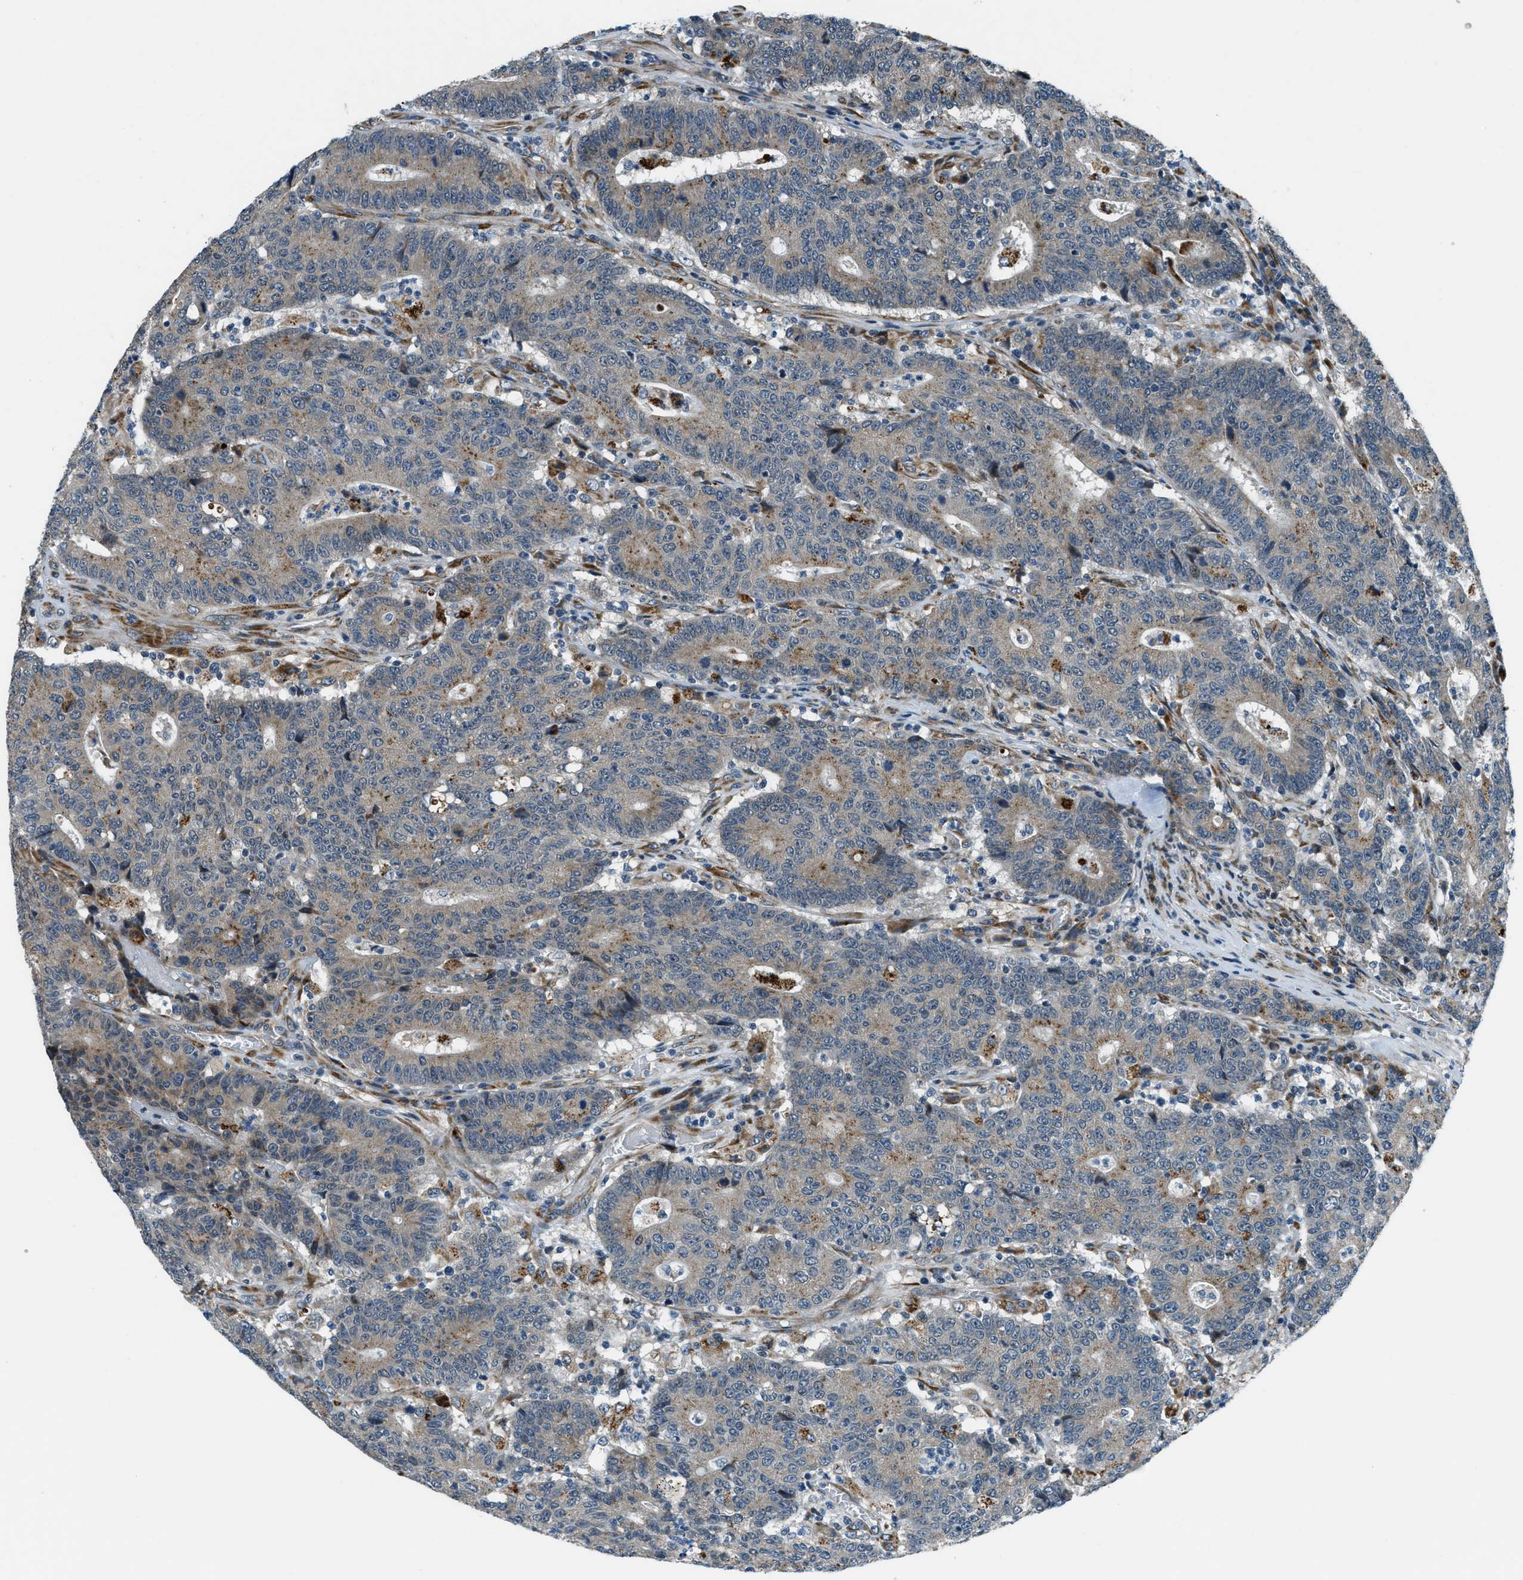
{"staining": {"intensity": "weak", "quantity": ">75%", "location": "cytoplasmic/membranous"}, "tissue": "colorectal cancer", "cell_type": "Tumor cells", "image_type": "cancer", "snomed": [{"axis": "morphology", "description": "Normal tissue, NOS"}, {"axis": "morphology", "description": "Adenocarcinoma, NOS"}, {"axis": "topography", "description": "Colon"}], "caption": "DAB immunohistochemical staining of colorectal adenocarcinoma displays weak cytoplasmic/membranous protein positivity in approximately >75% of tumor cells.", "gene": "GINM1", "patient": {"sex": "female", "age": 75}}